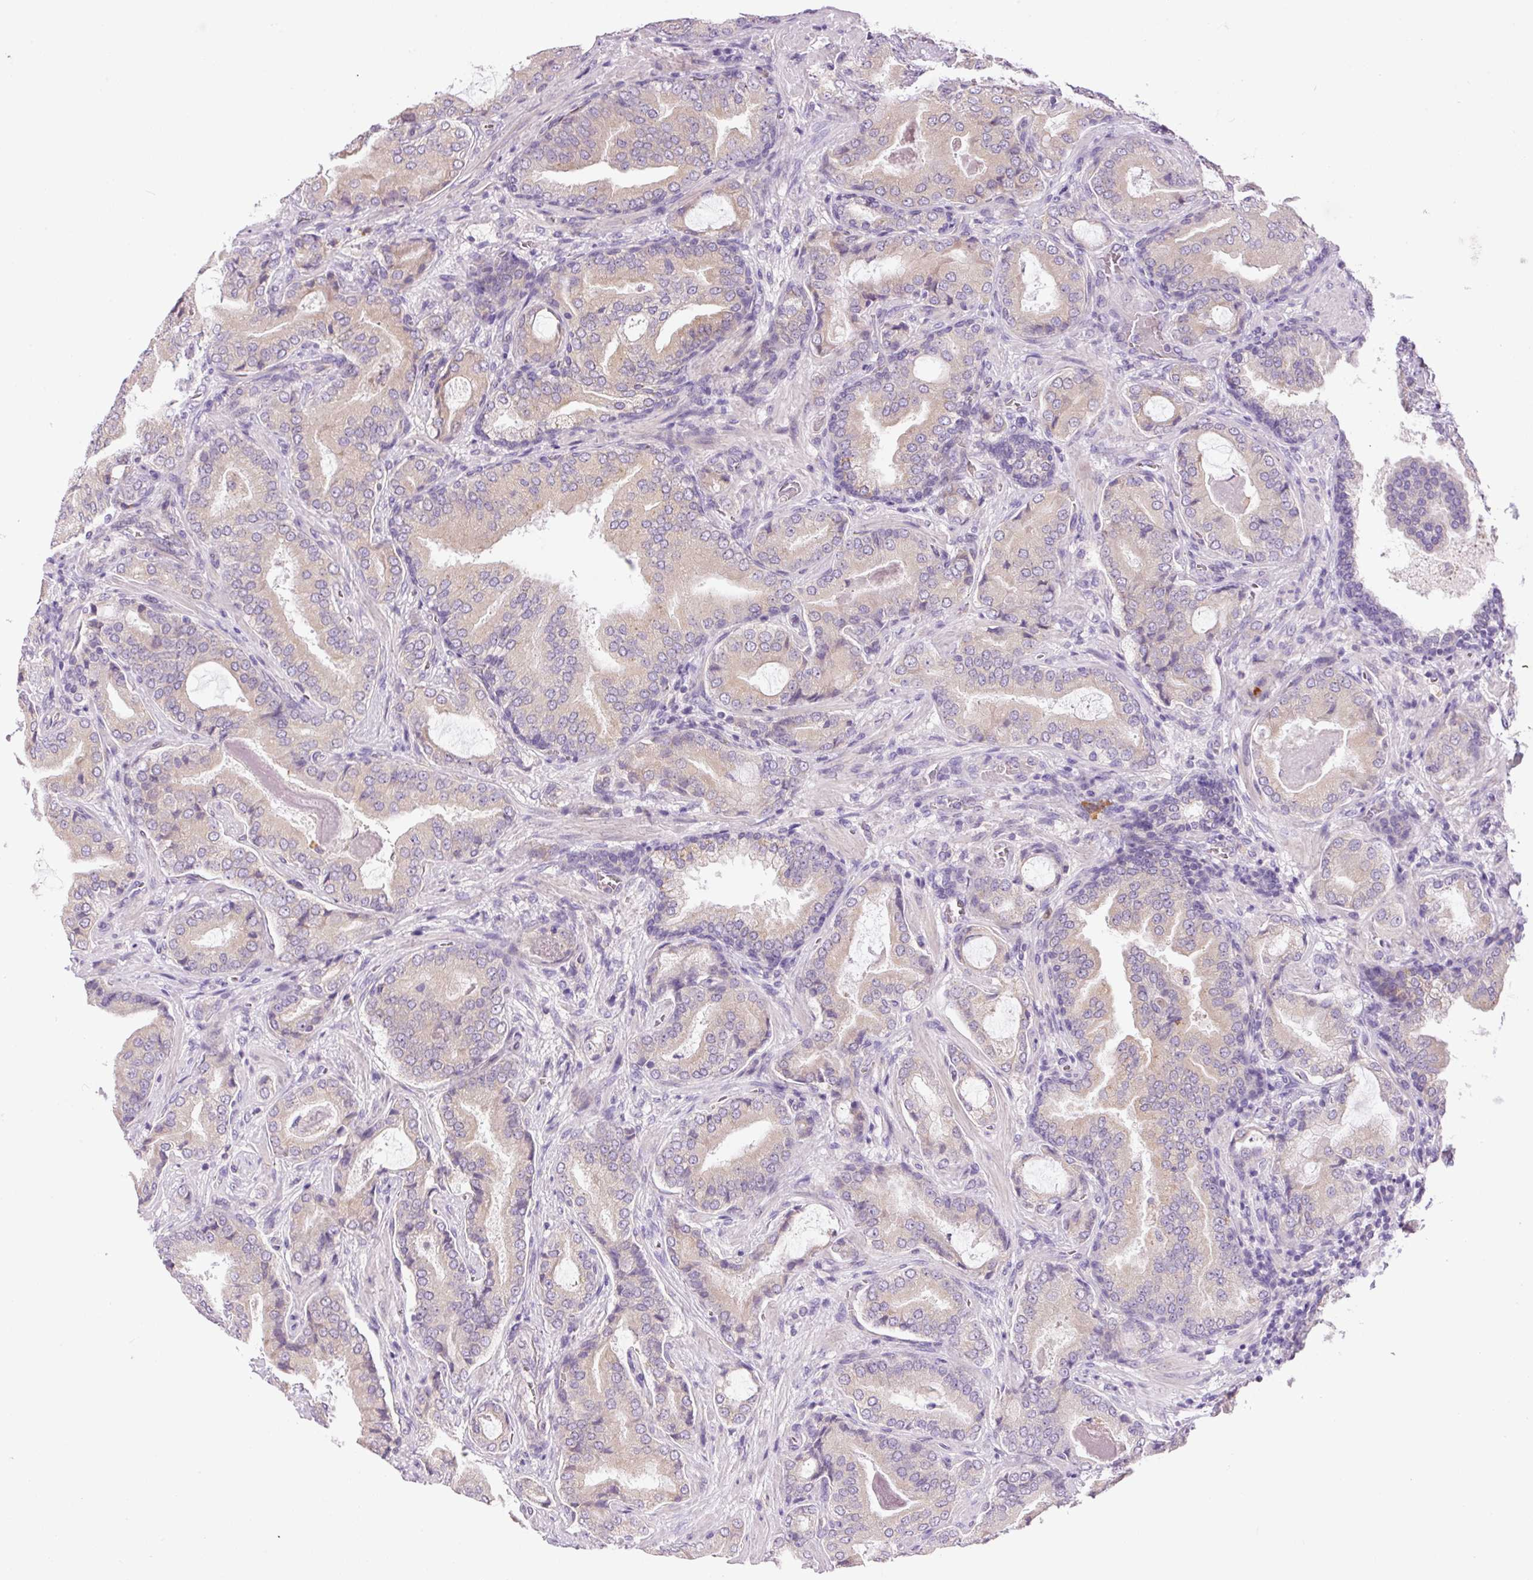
{"staining": {"intensity": "weak", "quantity": ">75%", "location": "cytoplasmic/membranous"}, "tissue": "prostate cancer", "cell_type": "Tumor cells", "image_type": "cancer", "snomed": [{"axis": "morphology", "description": "Adenocarcinoma, High grade"}, {"axis": "topography", "description": "Prostate"}], "caption": "This photomicrograph displays immunohistochemistry staining of human adenocarcinoma (high-grade) (prostate), with low weak cytoplasmic/membranous staining in about >75% of tumor cells.", "gene": "PNPLA5", "patient": {"sex": "male", "age": 68}}